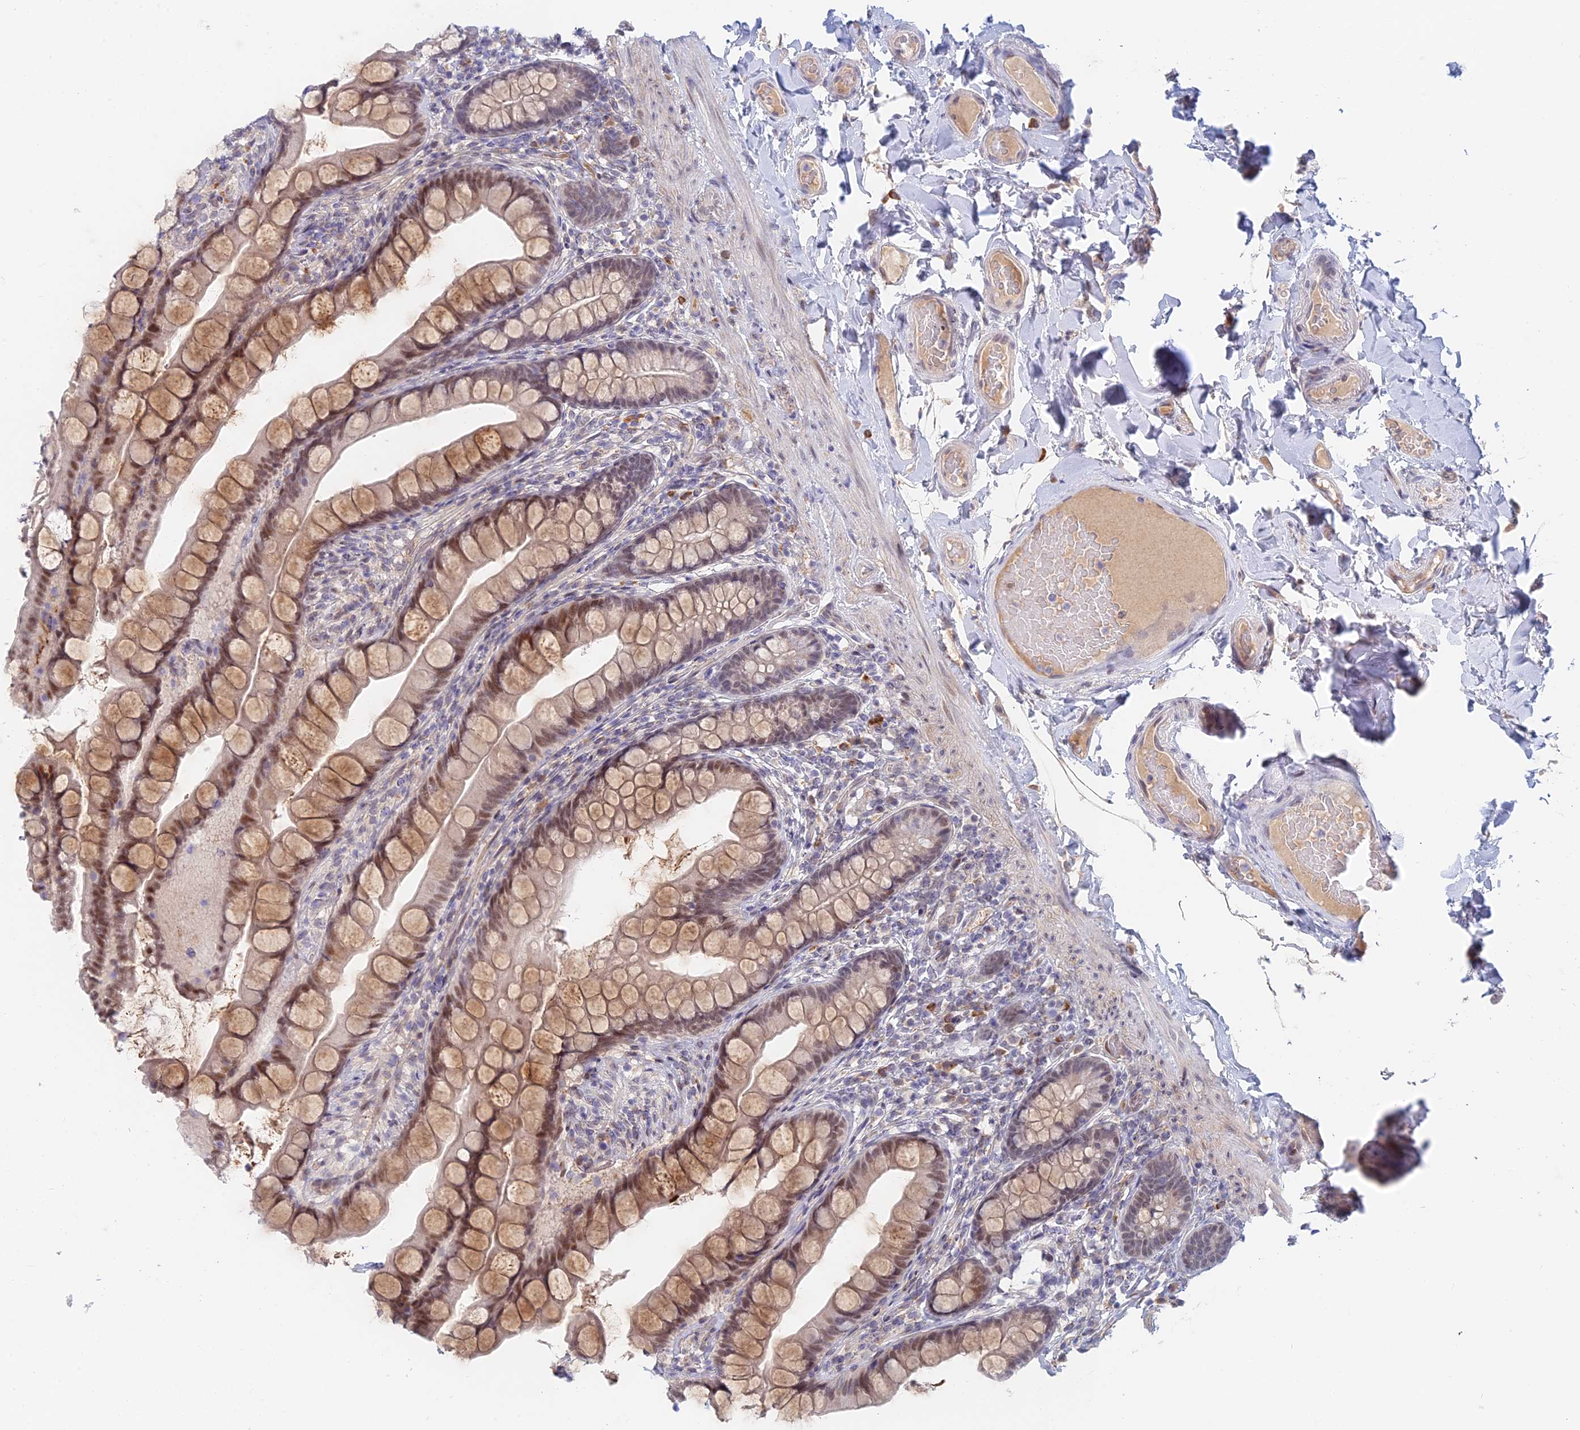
{"staining": {"intensity": "moderate", "quantity": ">75%", "location": "cytoplasmic/membranous,nuclear"}, "tissue": "small intestine", "cell_type": "Glandular cells", "image_type": "normal", "snomed": [{"axis": "morphology", "description": "Normal tissue, NOS"}, {"axis": "topography", "description": "Small intestine"}], "caption": "High-magnification brightfield microscopy of benign small intestine stained with DAB (3,3'-diaminobenzidine) (brown) and counterstained with hematoxylin (blue). glandular cells exhibit moderate cytoplasmic/membranous,nuclear positivity is identified in approximately>75% of cells. The protein of interest is stained brown, and the nuclei are stained in blue (DAB IHC with brightfield microscopy, high magnification).", "gene": "ZUP1", "patient": {"sex": "male", "age": 70}}